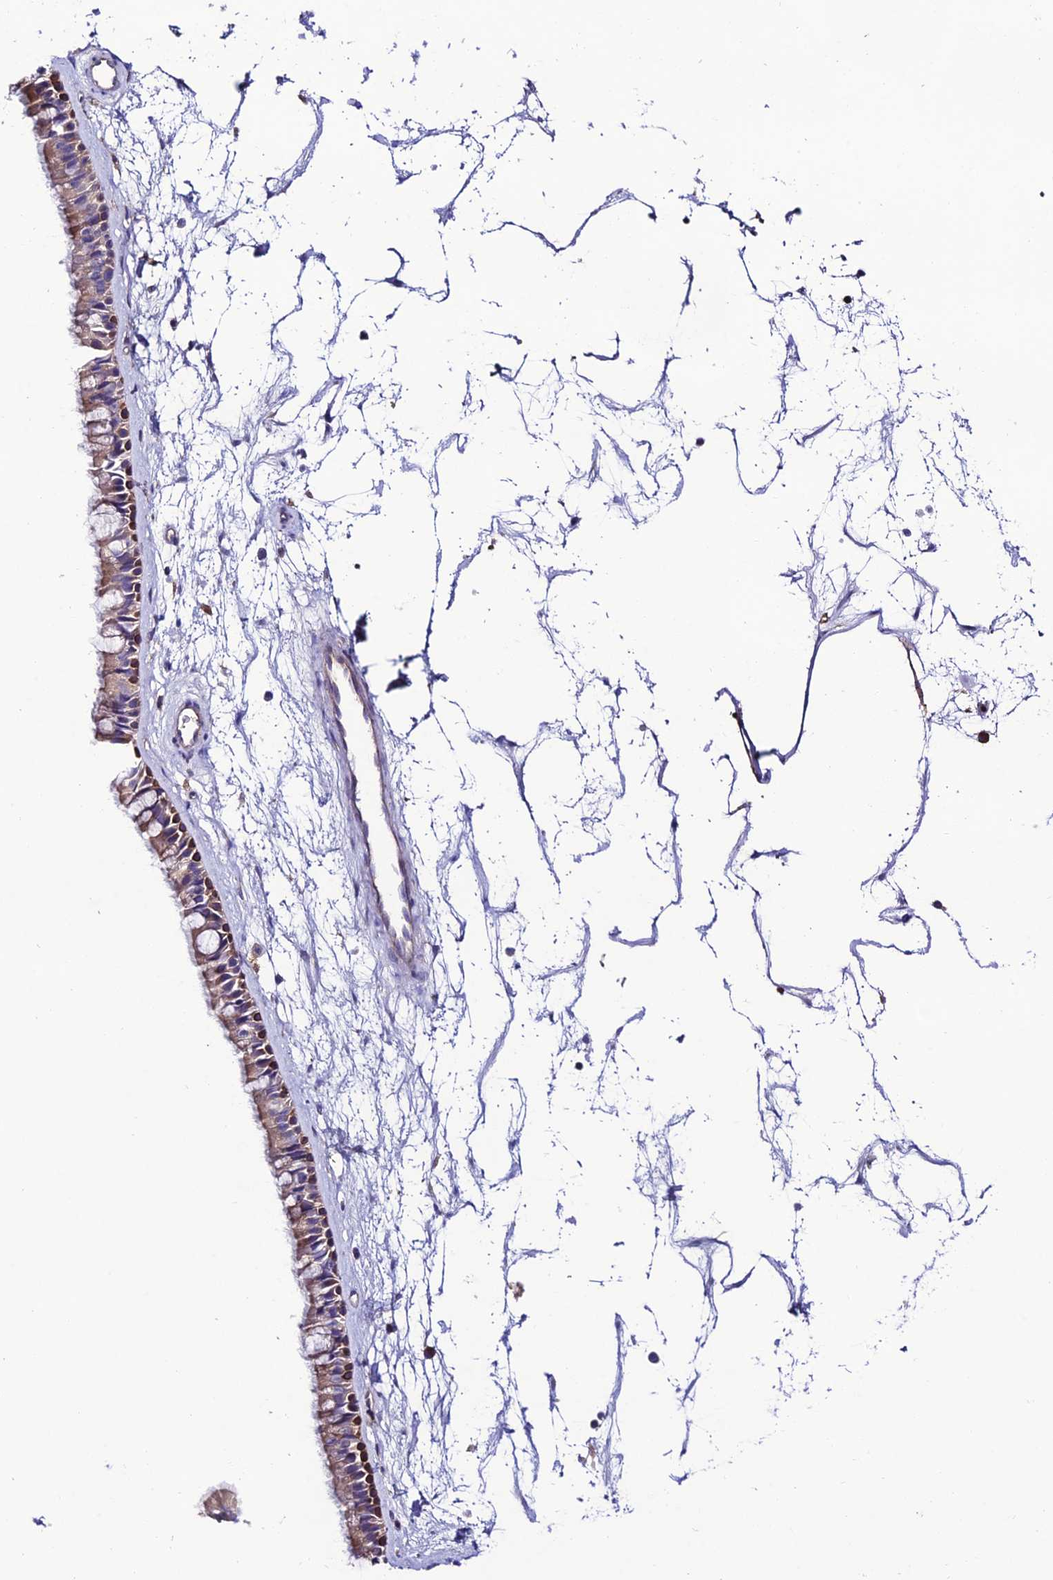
{"staining": {"intensity": "moderate", "quantity": "<25%", "location": "cytoplasmic/membranous"}, "tissue": "nasopharynx", "cell_type": "Respiratory epithelial cells", "image_type": "normal", "snomed": [{"axis": "morphology", "description": "Normal tissue, NOS"}, {"axis": "topography", "description": "Nasopharynx"}], "caption": "Protein staining by IHC demonstrates moderate cytoplasmic/membranous expression in about <25% of respiratory epithelial cells in normal nasopharynx. (DAB = brown stain, brightfield microscopy at high magnification).", "gene": "BRME1", "patient": {"sex": "male", "age": 64}}